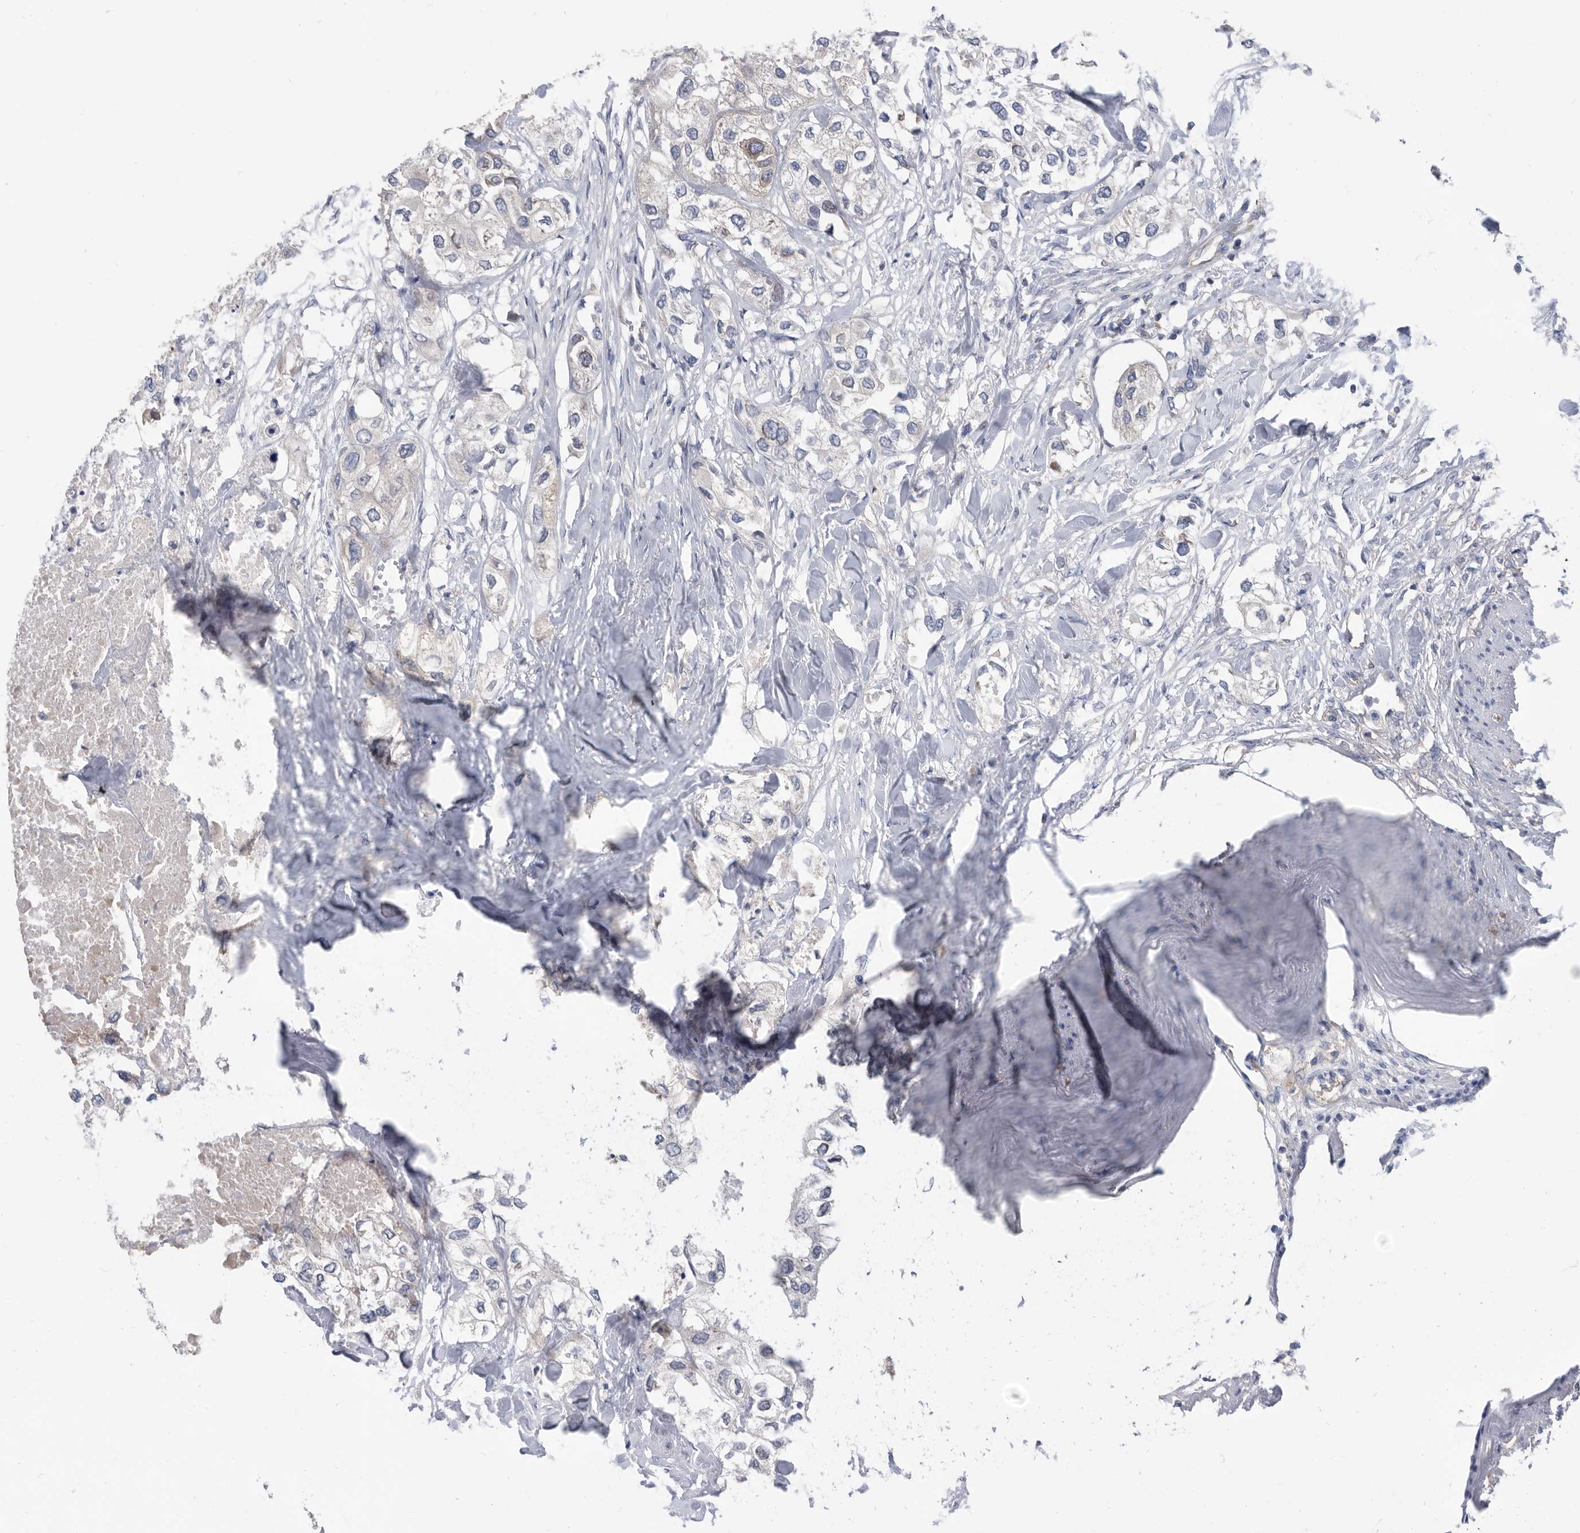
{"staining": {"intensity": "negative", "quantity": "none", "location": "none"}, "tissue": "urothelial cancer", "cell_type": "Tumor cells", "image_type": "cancer", "snomed": [{"axis": "morphology", "description": "Urothelial carcinoma, High grade"}, {"axis": "topography", "description": "Urinary bladder"}], "caption": "A high-resolution histopathology image shows immunohistochemistry (IHC) staining of urothelial cancer, which reveals no significant staining in tumor cells.", "gene": "CCT4", "patient": {"sex": "male", "age": 64}}